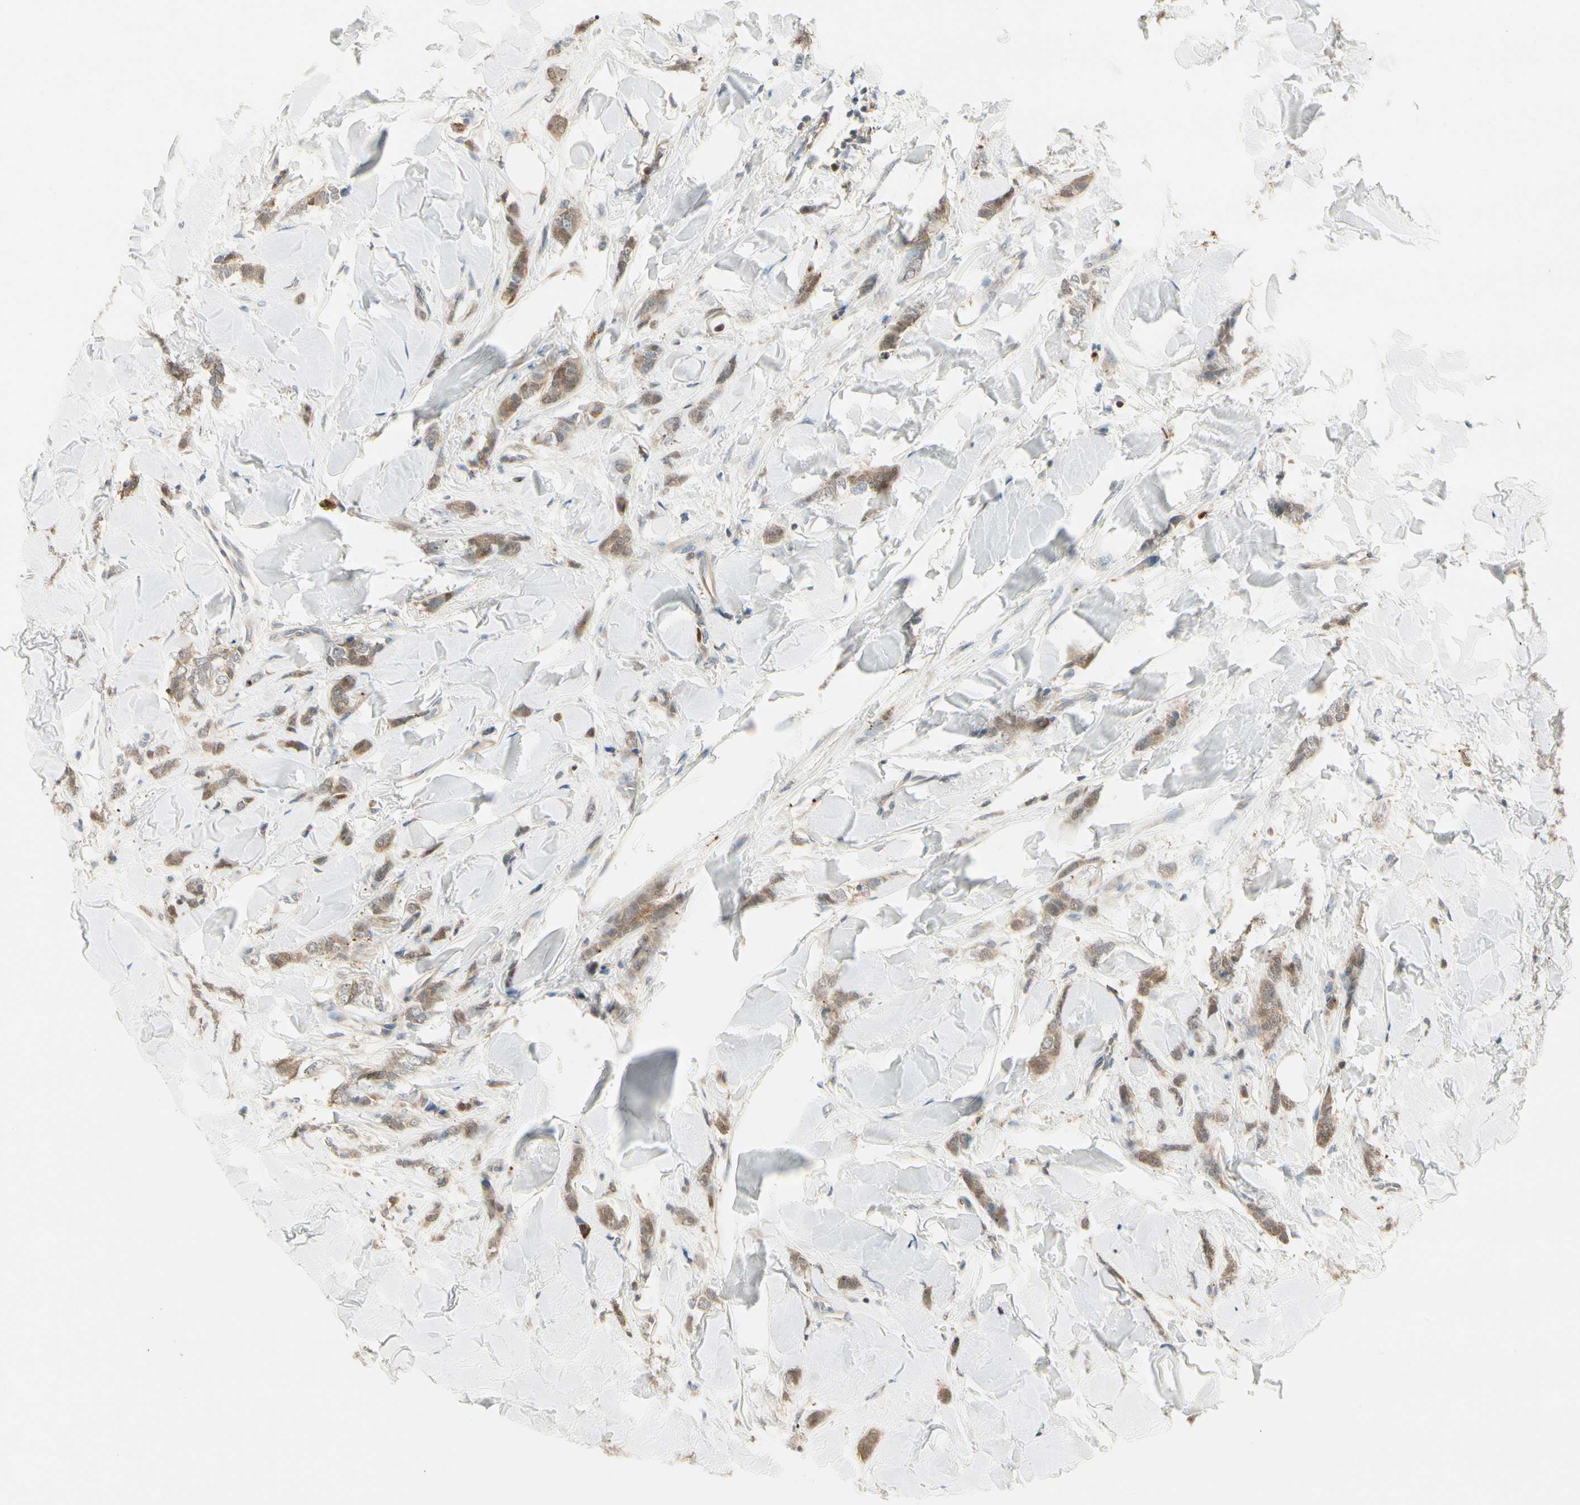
{"staining": {"intensity": "moderate", "quantity": ">75%", "location": "cytoplasmic/membranous"}, "tissue": "breast cancer", "cell_type": "Tumor cells", "image_type": "cancer", "snomed": [{"axis": "morphology", "description": "Lobular carcinoma"}, {"axis": "topography", "description": "Skin"}, {"axis": "topography", "description": "Breast"}], "caption": "Moderate cytoplasmic/membranous protein positivity is seen in approximately >75% of tumor cells in lobular carcinoma (breast). (DAB = brown stain, brightfield microscopy at high magnification).", "gene": "EVC", "patient": {"sex": "female", "age": 46}}